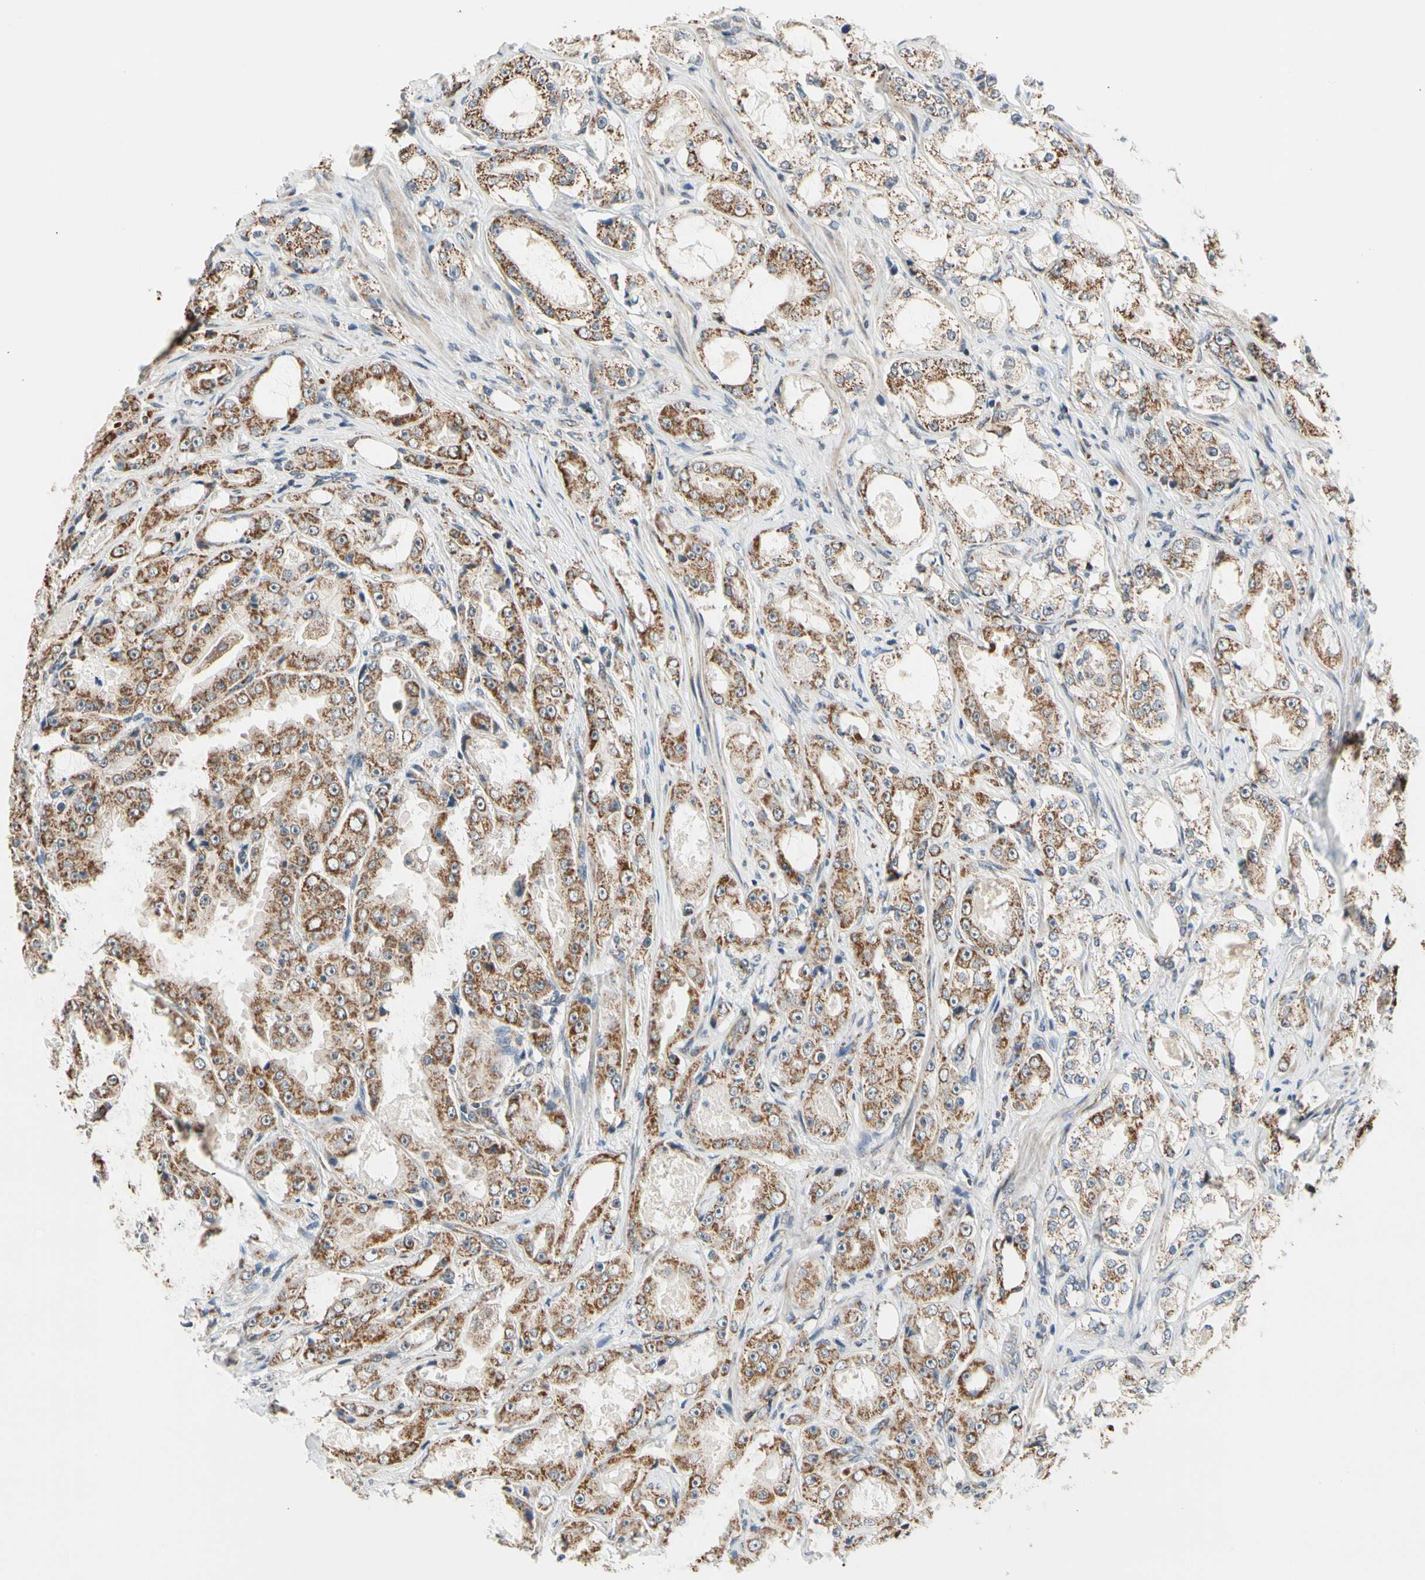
{"staining": {"intensity": "moderate", "quantity": ">75%", "location": "cytoplasmic/membranous"}, "tissue": "prostate cancer", "cell_type": "Tumor cells", "image_type": "cancer", "snomed": [{"axis": "morphology", "description": "Adenocarcinoma, High grade"}, {"axis": "topography", "description": "Prostate"}], "caption": "A brown stain highlights moderate cytoplasmic/membranous positivity of a protein in human prostate high-grade adenocarcinoma tumor cells.", "gene": "KHDC4", "patient": {"sex": "male", "age": 73}}